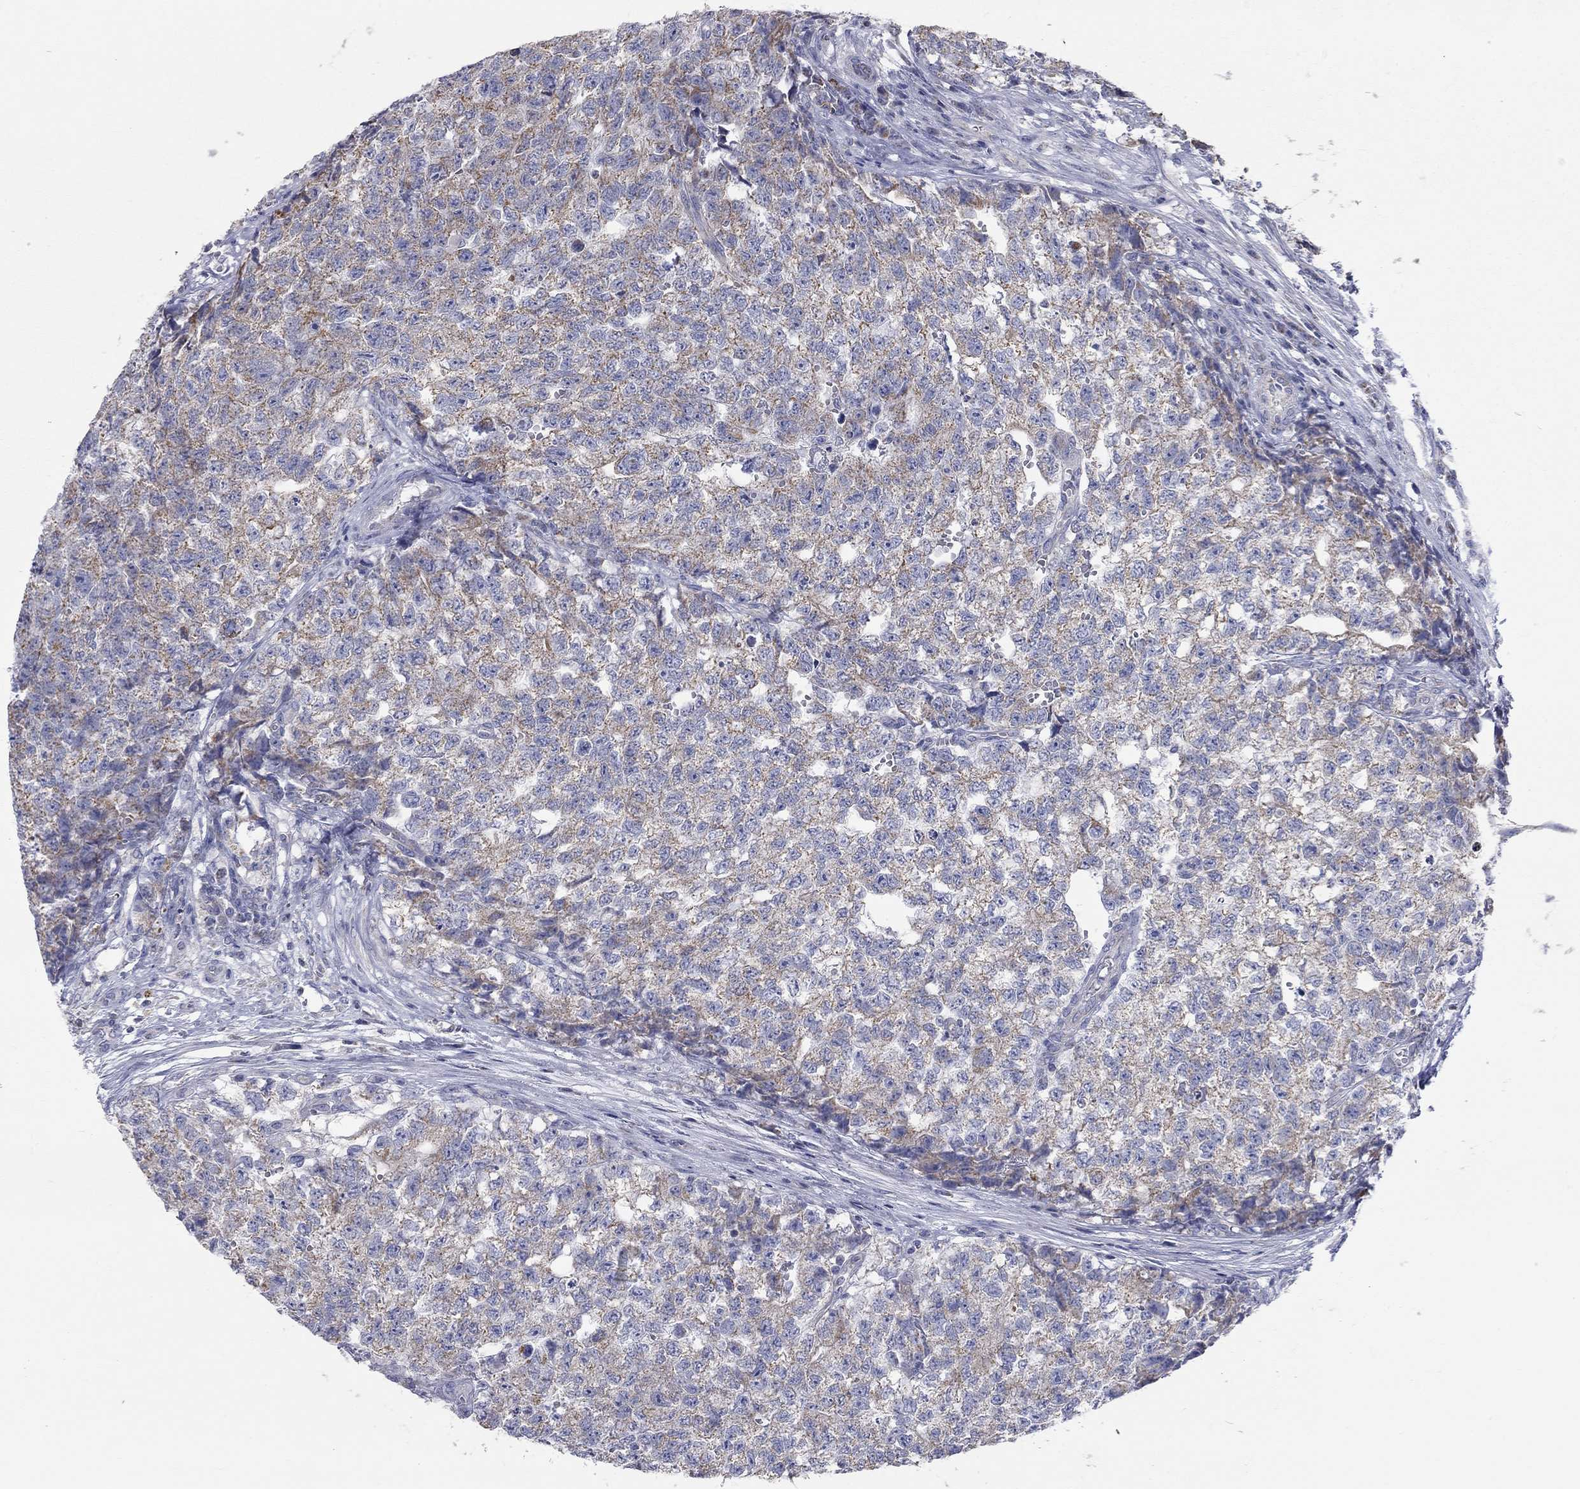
{"staining": {"intensity": "moderate", "quantity": ">75%", "location": "cytoplasmic/membranous"}, "tissue": "testis cancer", "cell_type": "Tumor cells", "image_type": "cancer", "snomed": [{"axis": "morphology", "description": "Seminoma, NOS"}, {"axis": "morphology", "description": "Carcinoma, Embryonal, NOS"}, {"axis": "topography", "description": "Testis"}], "caption": "Immunohistochemical staining of human testis cancer shows medium levels of moderate cytoplasmic/membranous positivity in about >75% of tumor cells.", "gene": "CFAP161", "patient": {"sex": "male", "age": 22}}